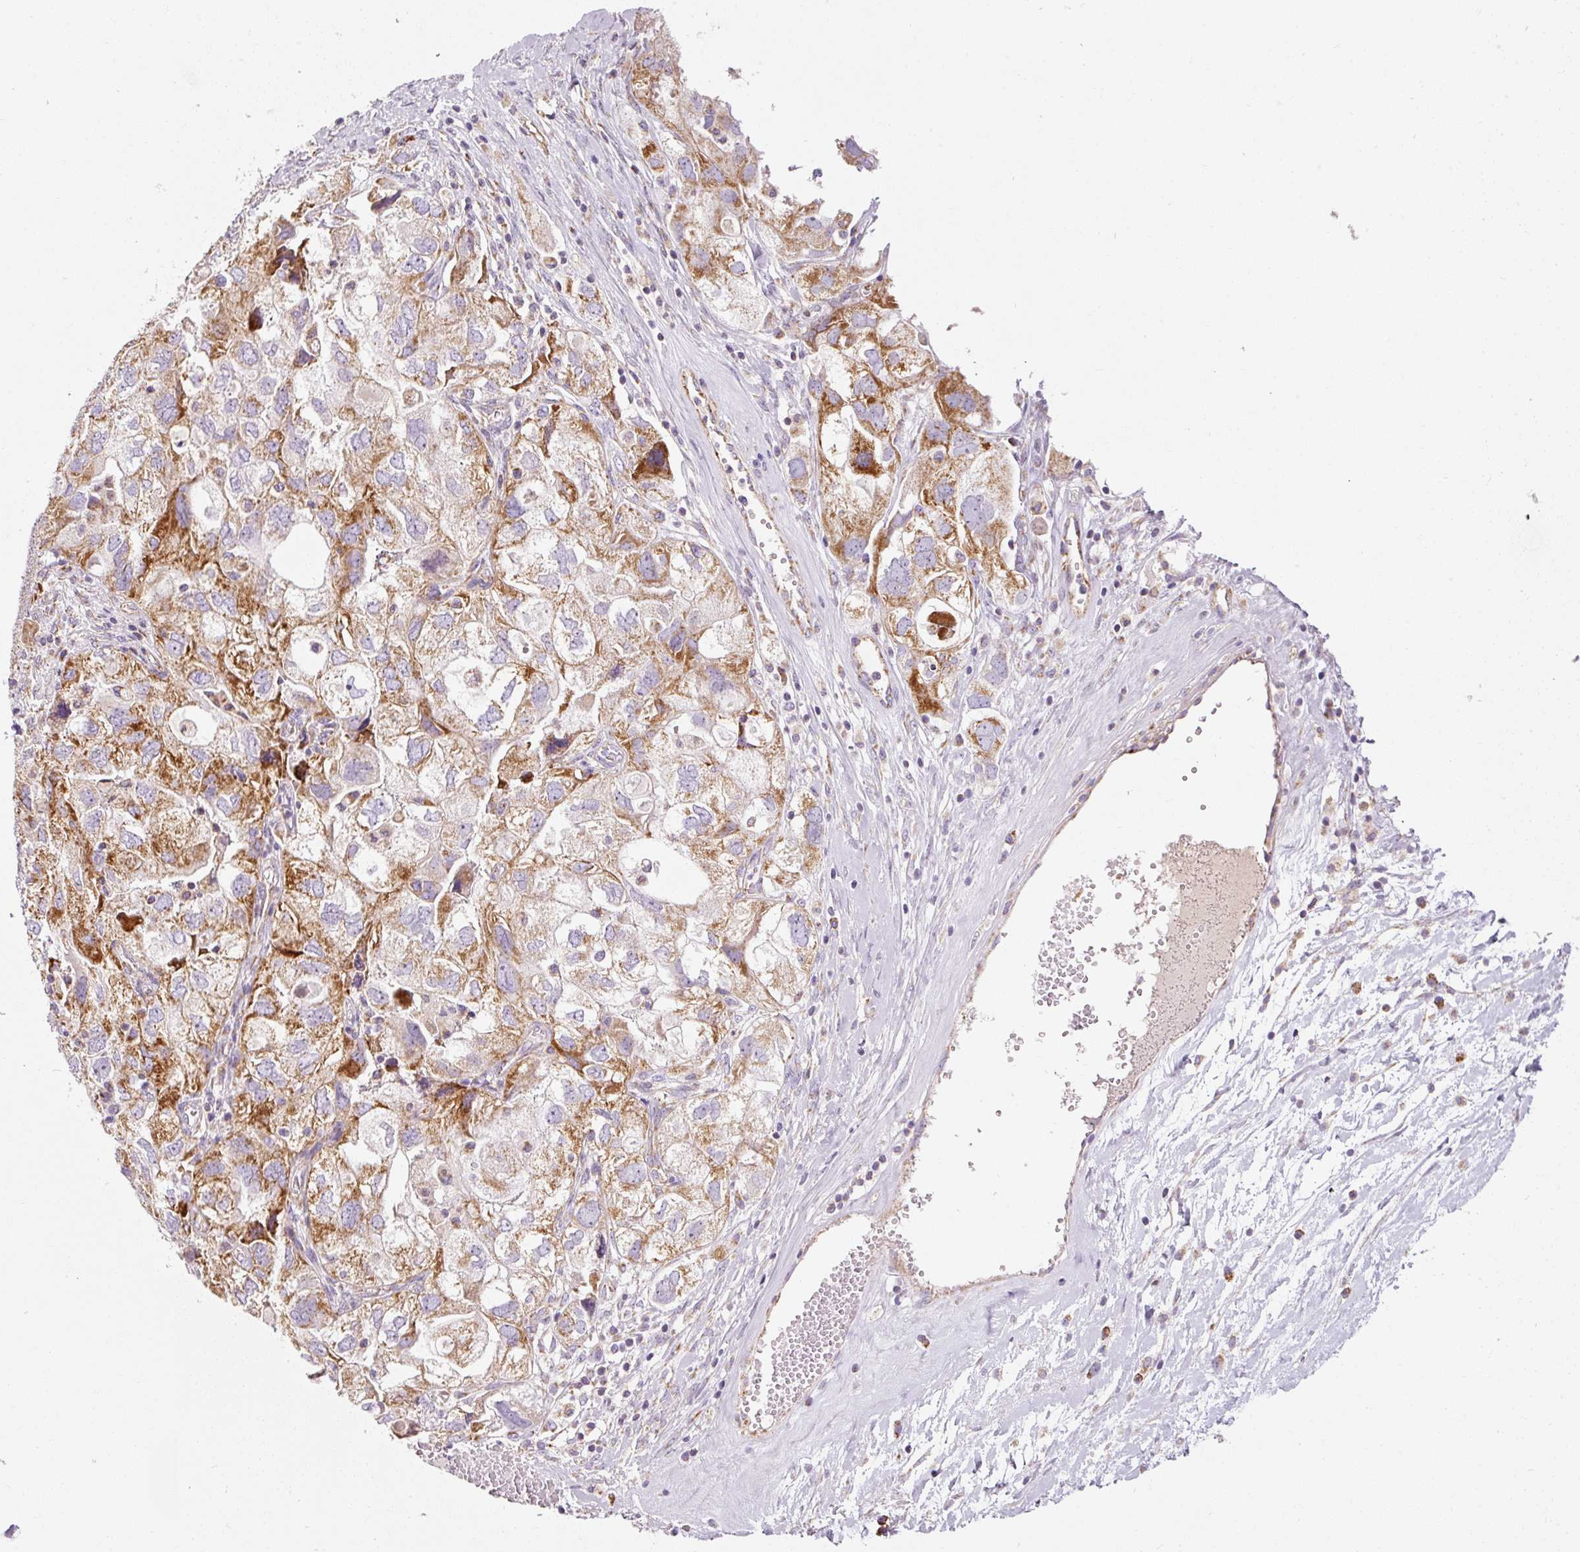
{"staining": {"intensity": "moderate", "quantity": ">75%", "location": "cytoplasmic/membranous"}, "tissue": "ovarian cancer", "cell_type": "Tumor cells", "image_type": "cancer", "snomed": [{"axis": "morphology", "description": "Carcinoma, NOS"}, {"axis": "morphology", "description": "Cystadenocarcinoma, serous, NOS"}, {"axis": "topography", "description": "Ovary"}], "caption": "This image displays ovarian carcinoma stained with IHC to label a protein in brown. The cytoplasmic/membranous of tumor cells show moderate positivity for the protein. Nuclei are counter-stained blue.", "gene": "NDUFB4", "patient": {"sex": "female", "age": 69}}